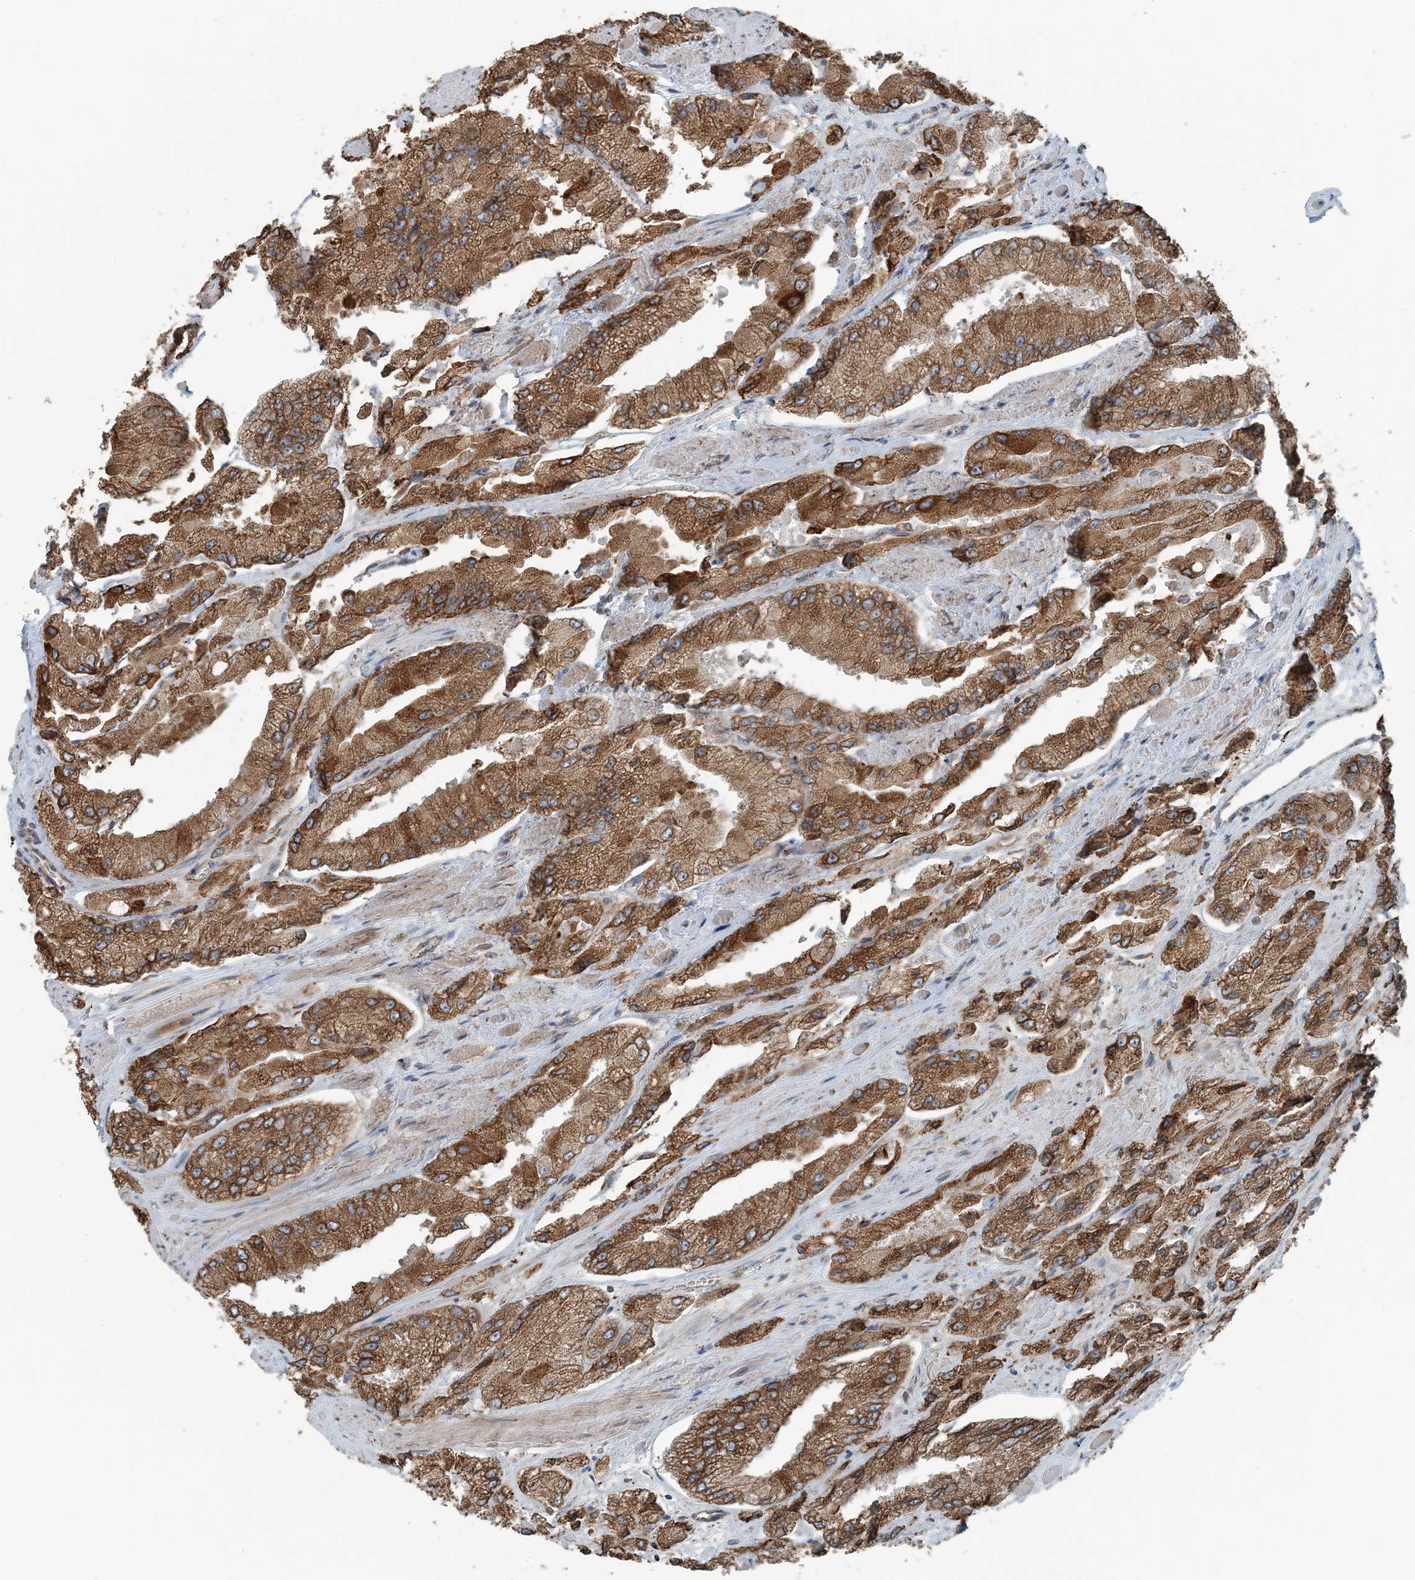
{"staining": {"intensity": "moderate", "quantity": ">75%", "location": "cytoplasmic/membranous"}, "tissue": "prostate cancer", "cell_type": "Tumor cells", "image_type": "cancer", "snomed": [{"axis": "morphology", "description": "Adenocarcinoma, High grade"}, {"axis": "topography", "description": "Prostate"}], "caption": "Human prostate high-grade adenocarcinoma stained for a protein (brown) displays moderate cytoplasmic/membranous positive expression in approximately >75% of tumor cells.", "gene": "CERKL", "patient": {"sex": "male", "age": 58}}